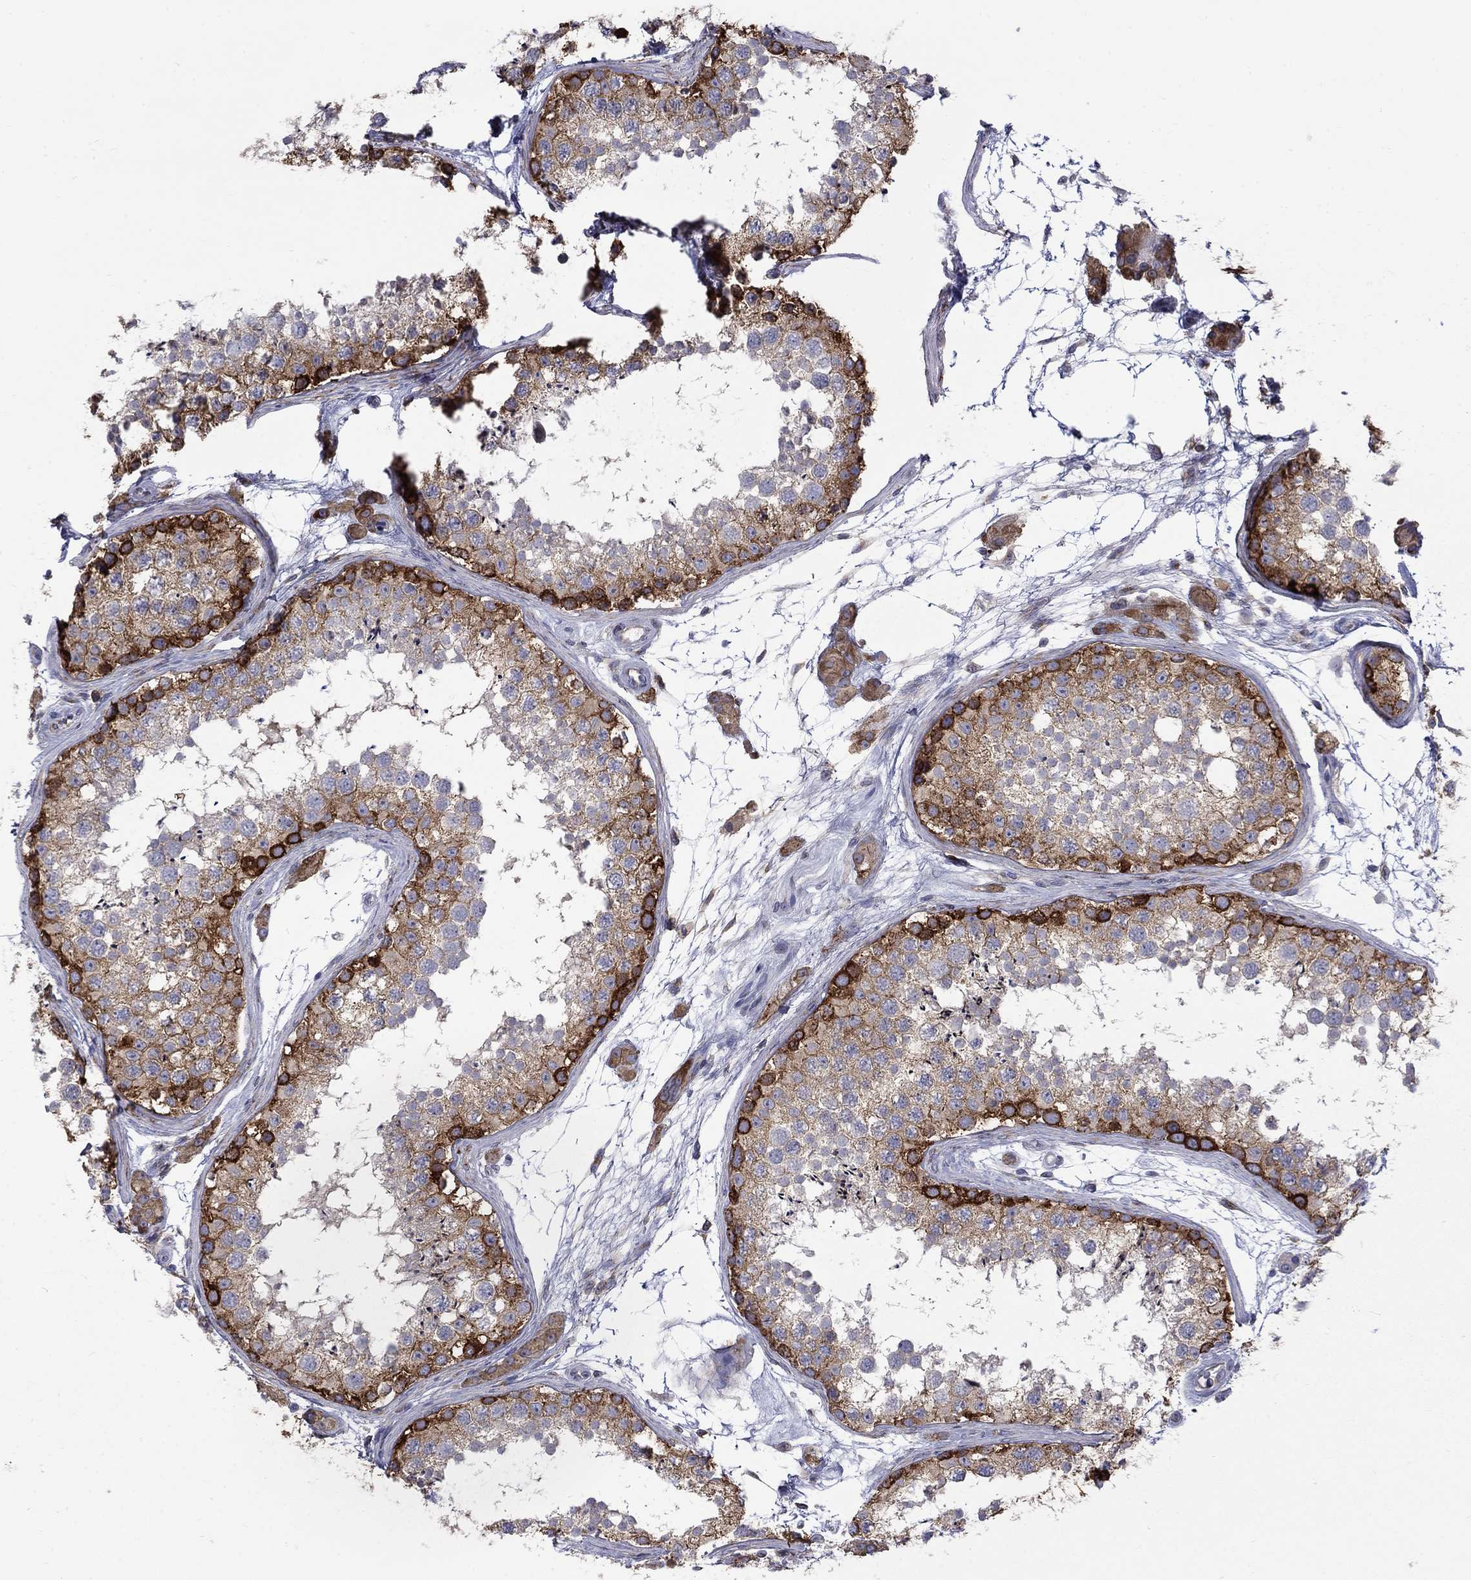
{"staining": {"intensity": "strong", "quantity": "25%-75%", "location": "cytoplasmic/membranous"}, "tissue": "testis", "cell_type": "Cells in seminiferous ducts", "image_type": "normal", "snomed": [{"axis": "morphology", "description": "Normal tissue, NOS"}, {"axis": "topography", "description": "Testis"}], "caption": "A brown stain shows strong cytoplasmic/membranous staining of a protein in cells in seminiferous ducts of benign testis.", "gene": "PABPC4", "patient": {"sex": "male", "age": 41}}